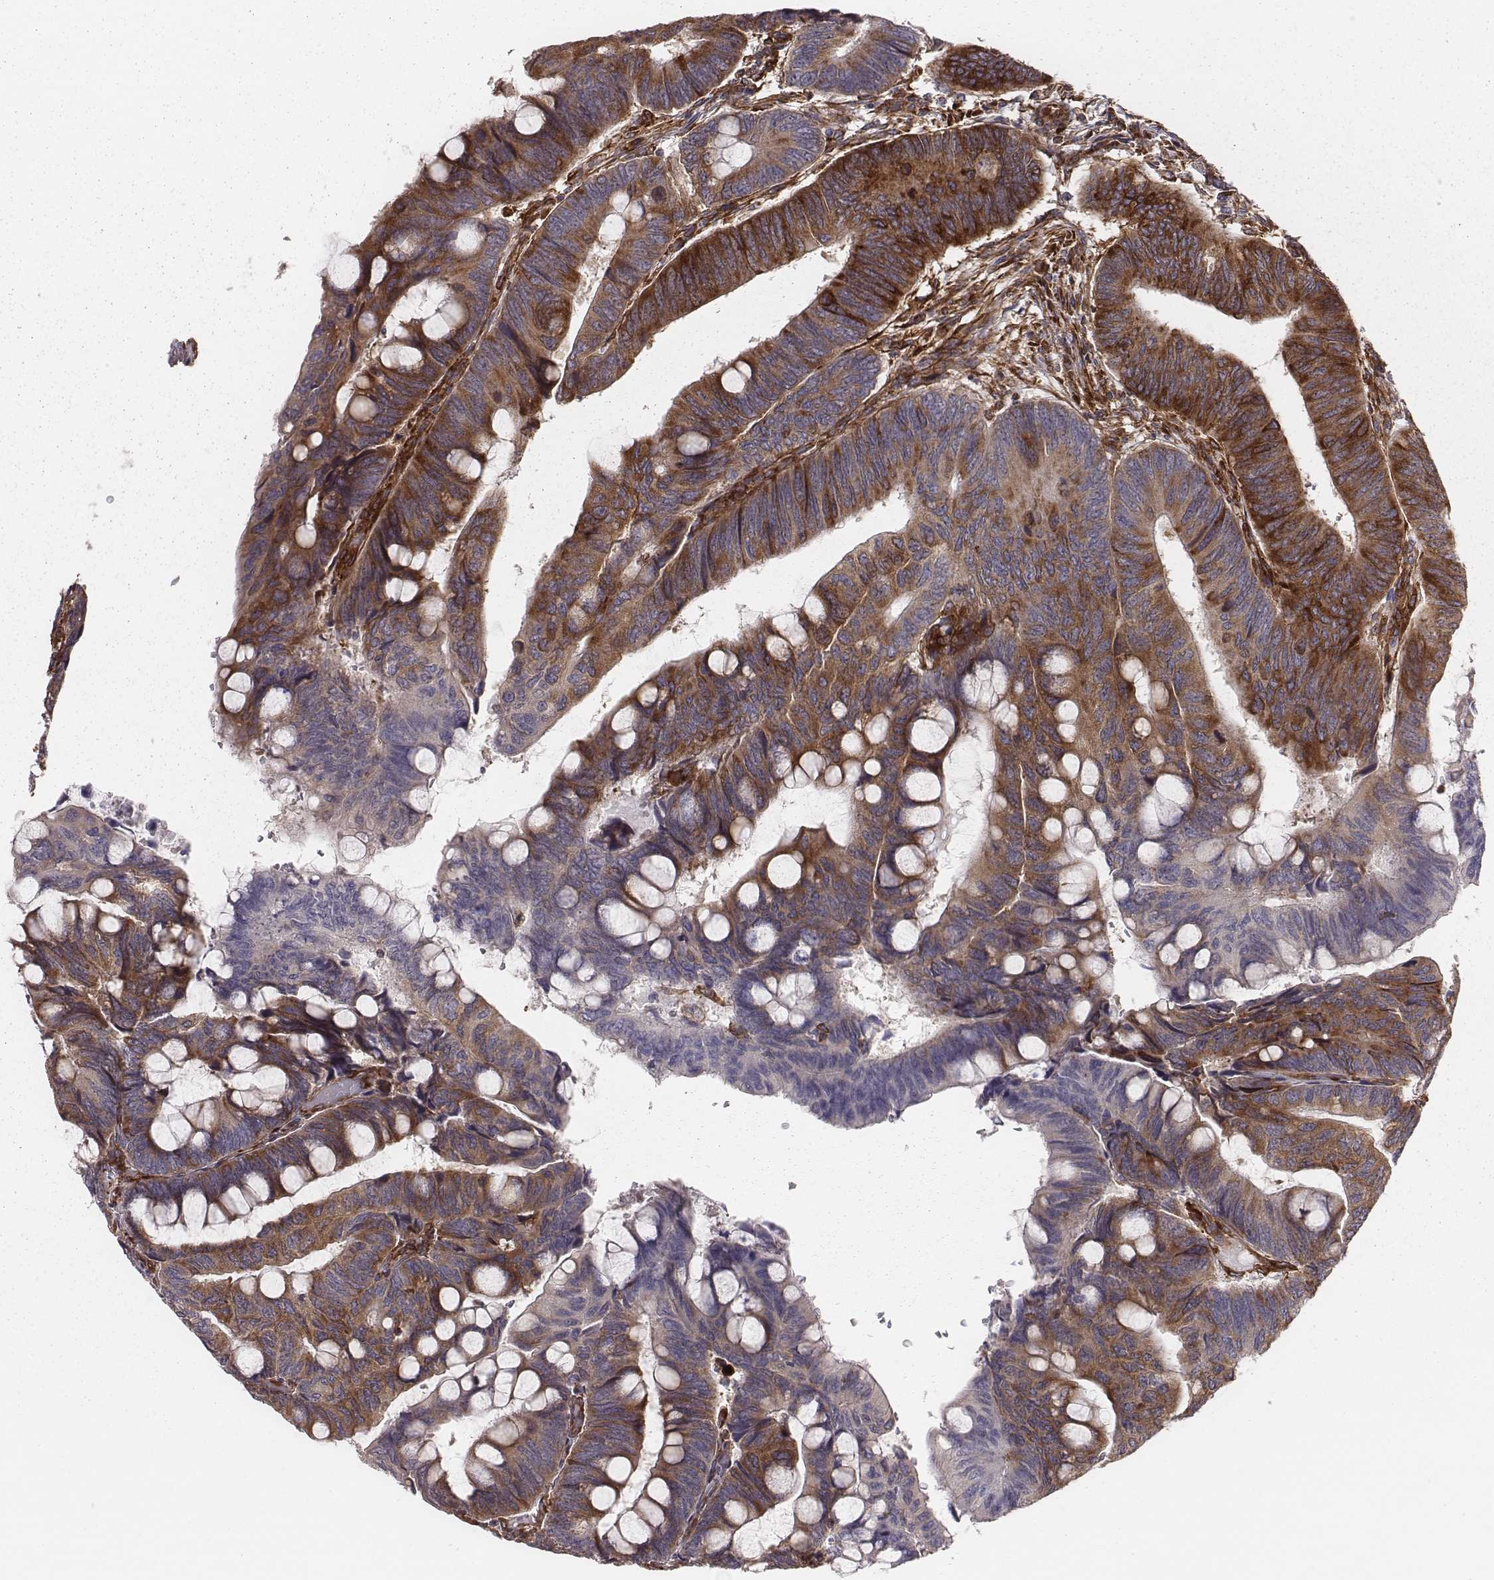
{"staining": {"intensity": "strong", "quantity": ">75%", "location": "cytoplasmic/membranous"}, "tissue": "colorectal cancer", "cell_type": "Tumor cells", "image_type": "cancer", "snomed": [{"axis": "morphology", "description": "Normal tissue, NOS"}, {"axis": "morphology", "description": "Adenocarcinoma, NOS"}, {"axis": "topography", "description": "Rectum"}], "caption": "The immunohistochemical stain labels strong cytoplasmic/membranous positivity in tumor cells of colorectal cancer tissue. The protein is shown in brown color, while the nuclei are stained blue.", "gene": "TXLNA", "patient": {"sex": "male", "age": 92}}